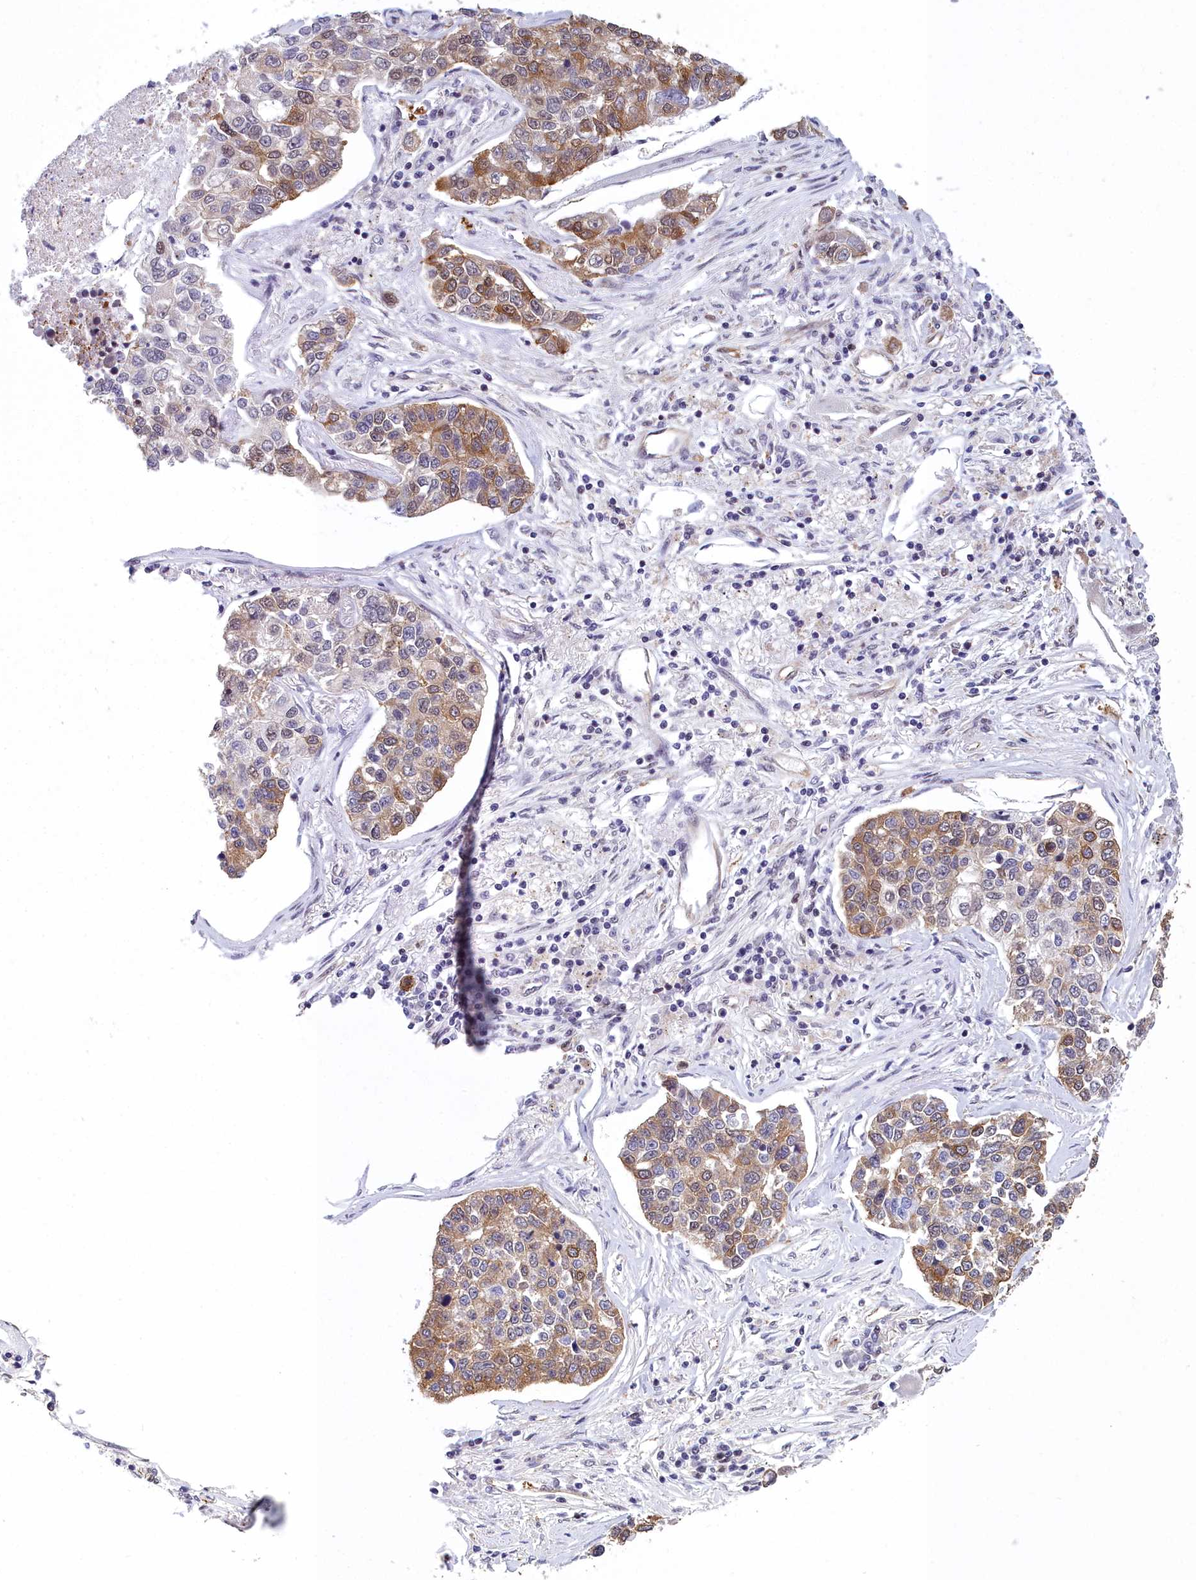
{"staining": {"intensity": "moderate", "quantity": "25%-75%", "location": "cytoplasmic/membranous,nuclear"}, "tissue": "lung cancer", "cell_type": "Tumor cells", "image_type": "cancer", "snomed": [{"axis": "morphology", "description": "Adenocarcinoma, NOS"}, {"axis": "topography", "description": "Lung"}], "caption": "DAB immunohistochemical staining of lung cancer reveals moderate cytoplasmic/membranous and nuclear protein expression in approximately 25%-75% of tumor cells.", "gene": "CCDC97", "patient": {"sex": "male", "age": 49}}